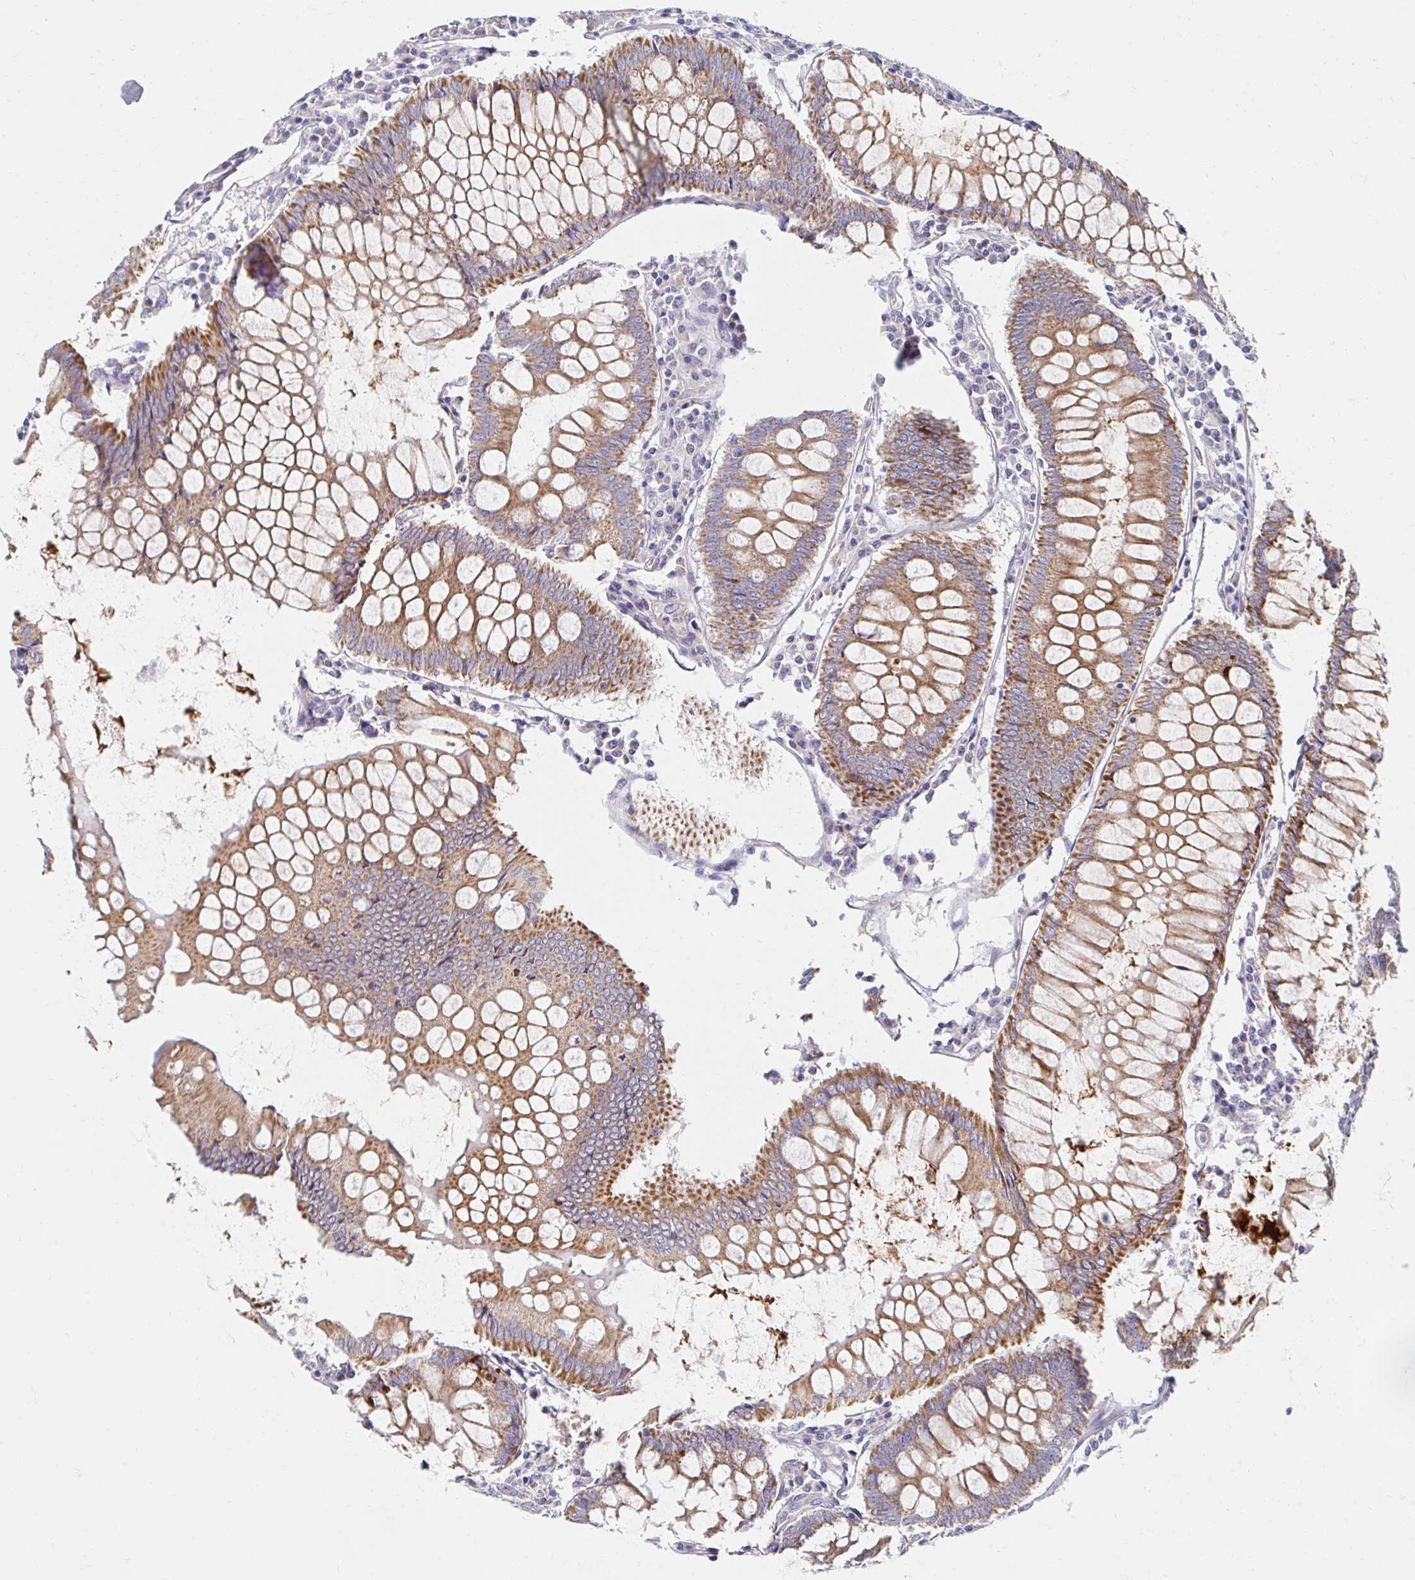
{"staining": {"intensity": "moderate", "quantity": ">75%", "location": "cytoplasmic/membranous"}, "tissue": "colorectal cancer", "cell_type": "Tumor cells", "image_type": "cancer", "snomed": [{"axis": "morphology", "description": "Adenocarcinoma, NOS"}, {"axis": "topography", "description": "Colon"}], "caption": "An image of colorectal cancer stained for a protein displays moderate cytoplasmic/membranous brown staining in tumor cells. (IHC, brightfield microscopy, high magnification).", "gene": "MAVS", "patient": {"sex": "male", "age": 62}}